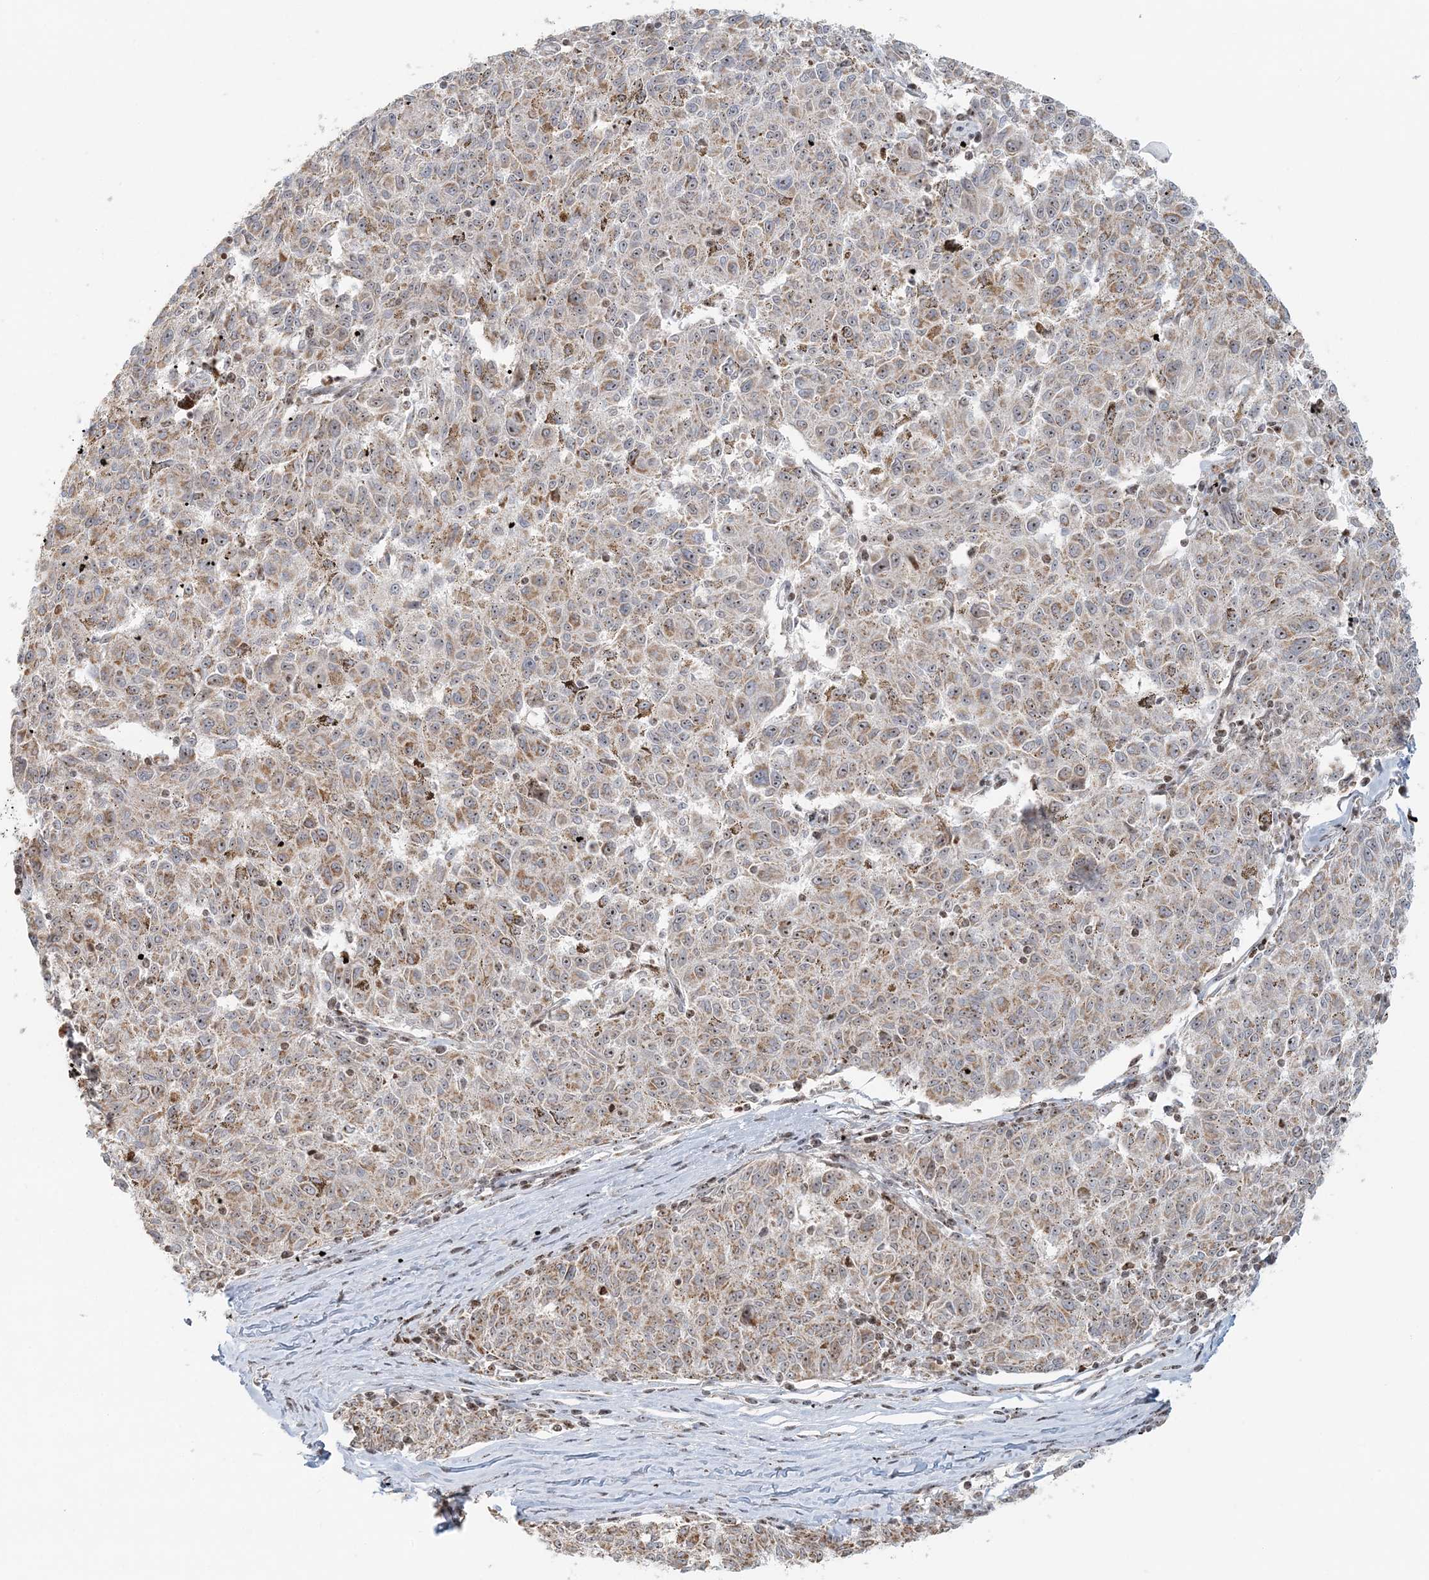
{"staining": {"intensity": "moderate", "quantity": ">75%", "location": "cytoplasmic/membranous,nuclear"}, "tissue": "melanoma", "cell_type": "Tumor cells", "image_type": "cancer", "snomed": [{"axis": "morphology", "description": "Malignant melanoma, NOS"}, {"axis": "topography", "description": "Skin"}], "caption": "Melanoma stained with a brown dye shows moderate cytoplasmic/membranous and nuclear positive positivity in approximately >75% of tumor cells.", "gene": "UBE2F", "patient": {"sex": "female", "age": 72}}